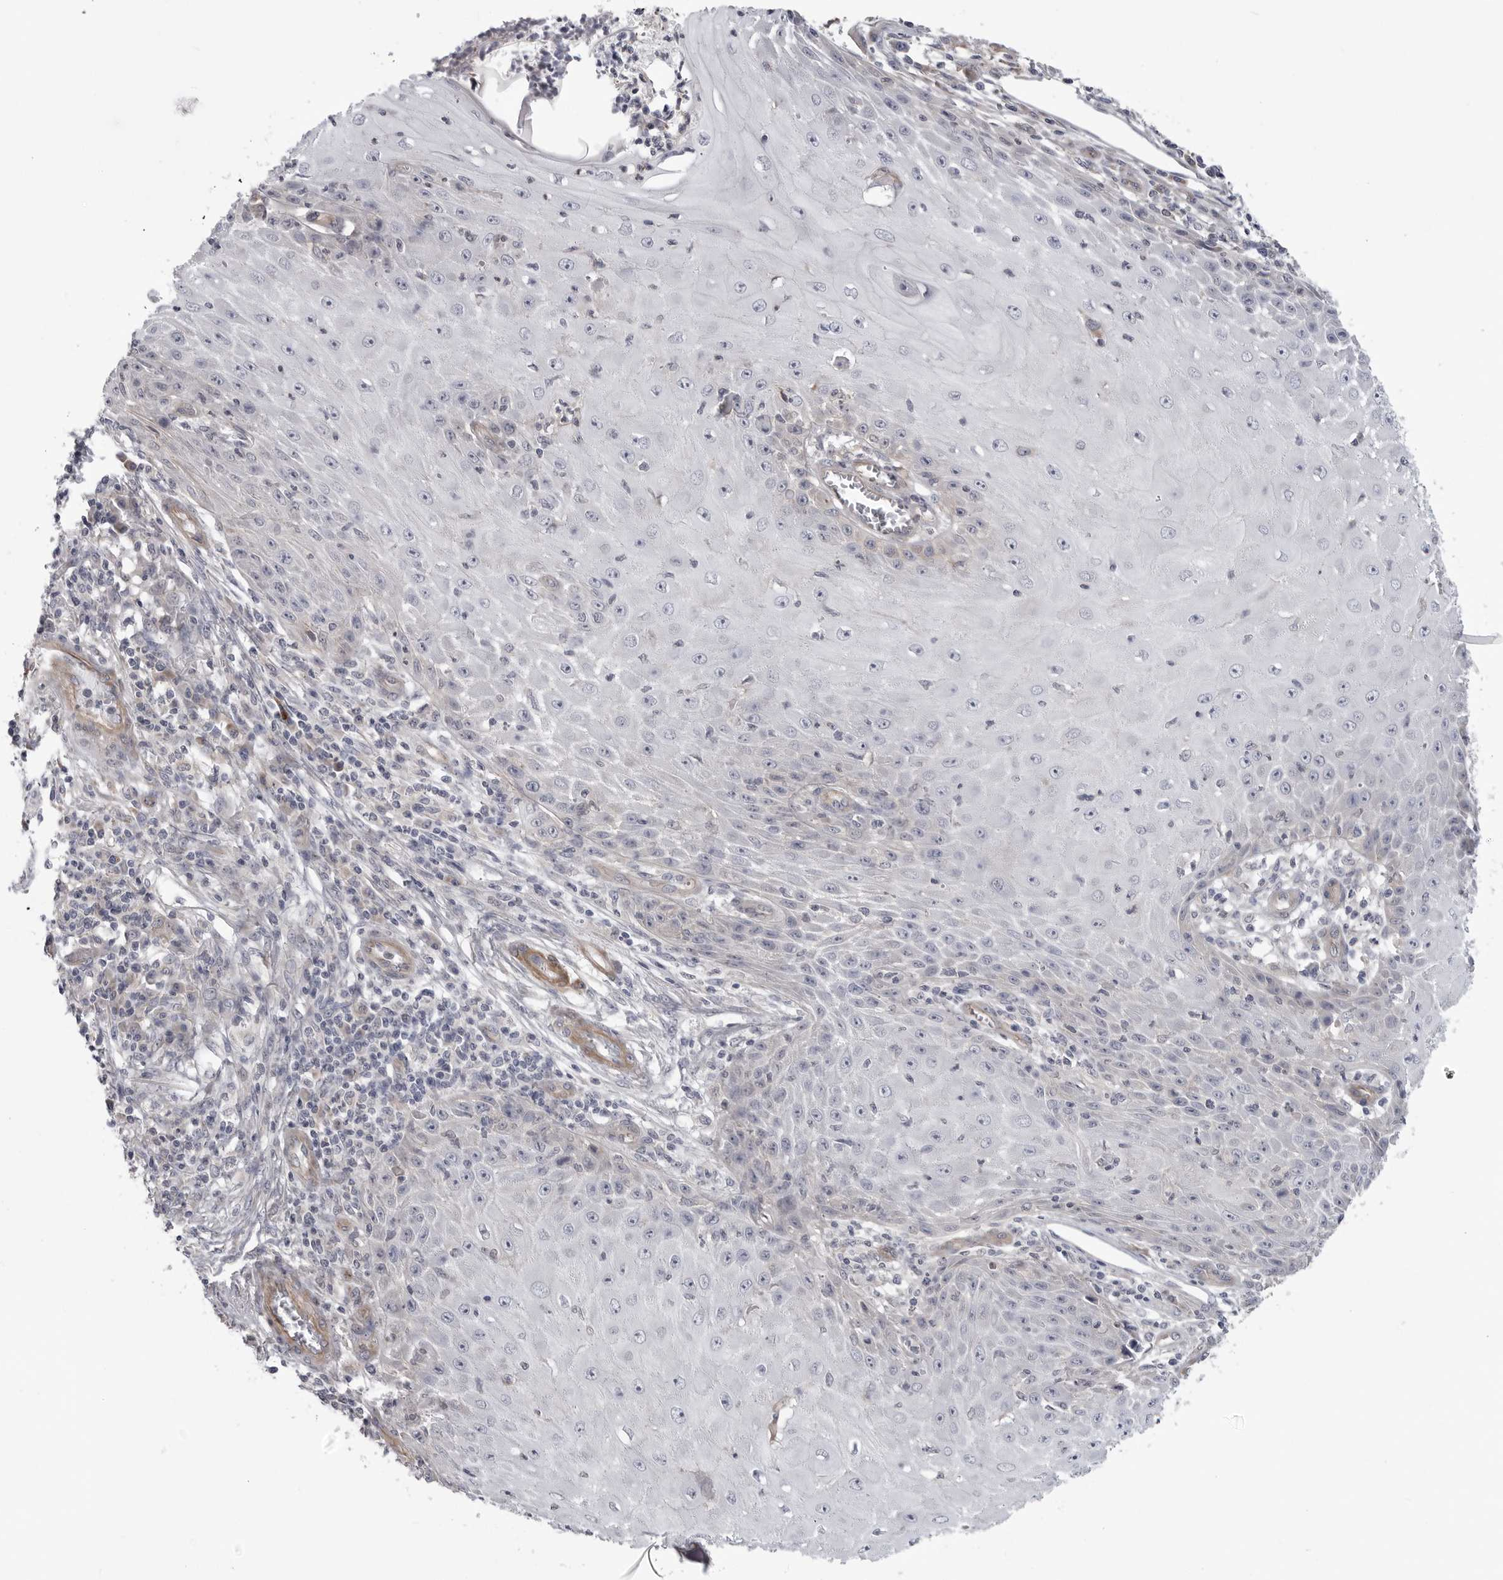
{"staining": {"intensity": "negative", "quantity": "none", "location": "none"}, "tissue": "skin cancer", "cell_type": "Tumor cells", "image_type": "cancer", "snomed": [{"axis": "morphology", "description": "Squamous cell carcinoma, NOS"}, {"axis": "topography", "description": "Skin"}], "caption": "This is an IHC micrograph of skin squamous cell carcinoma. There is no positivity in tumor cells.", "gene": "SCP2", "patient": {"sex": "female", "age": 73}}